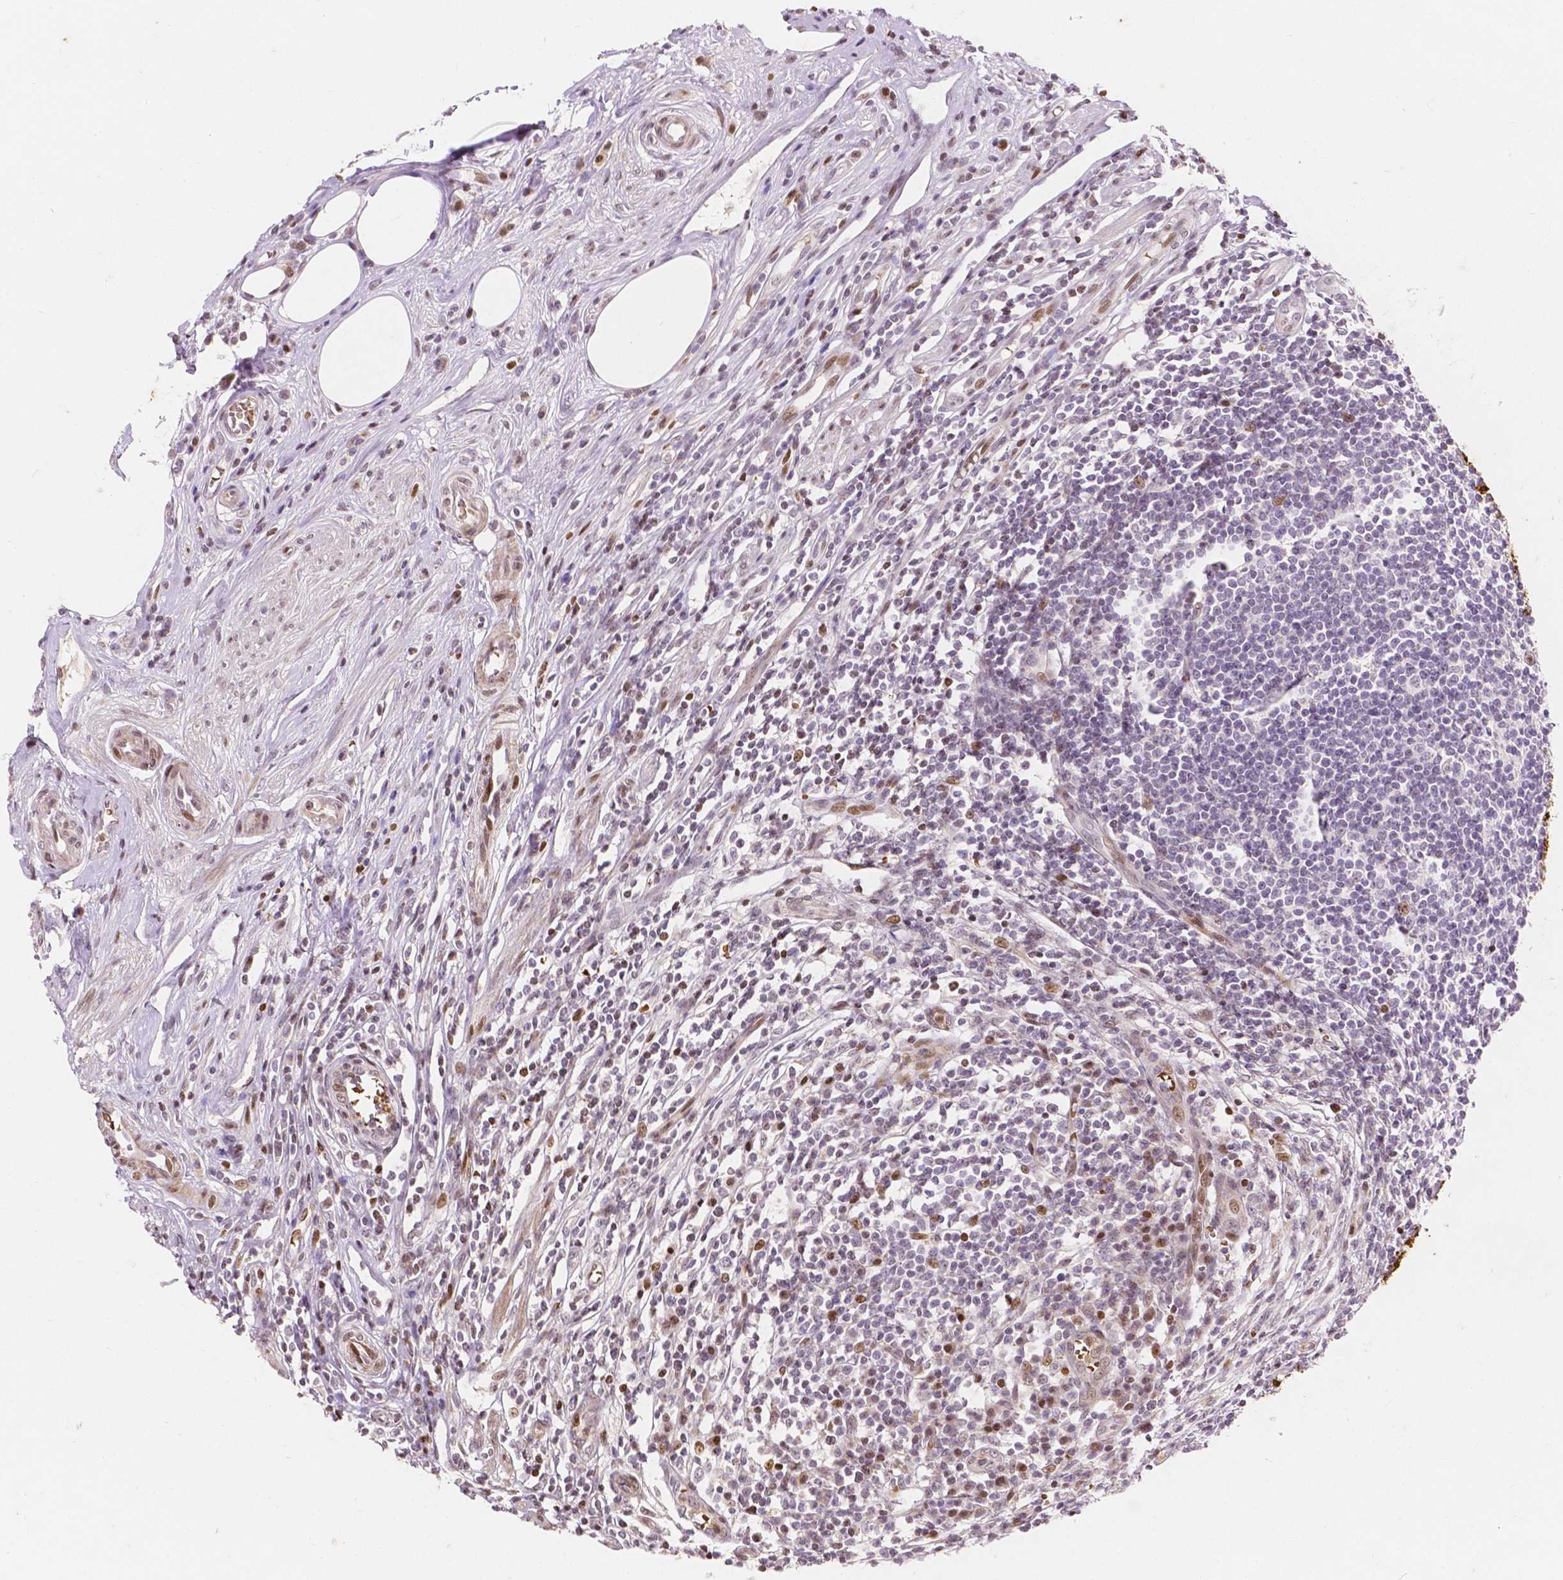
{"staining": {"intensity": "strong", "quantity": ">75%", "location": "cytoplasmic/membranous"}, "tissue": "appendix", "cell_type": "Glandular cells", "image_type": "normal", "snomed": [{"axis": "morphology", "description": "Normal tissue, NOS"}, {"axis": "topography", "description": "Appendix"}], "caption": "Immunohistochemical staining of normal appendix displays >75% levels of strong cytoplasmic/membranous protein staining in about >75% of glandular cells.", "gene": "PTPN18", "patient": {"sex": "female", "age": 56}}